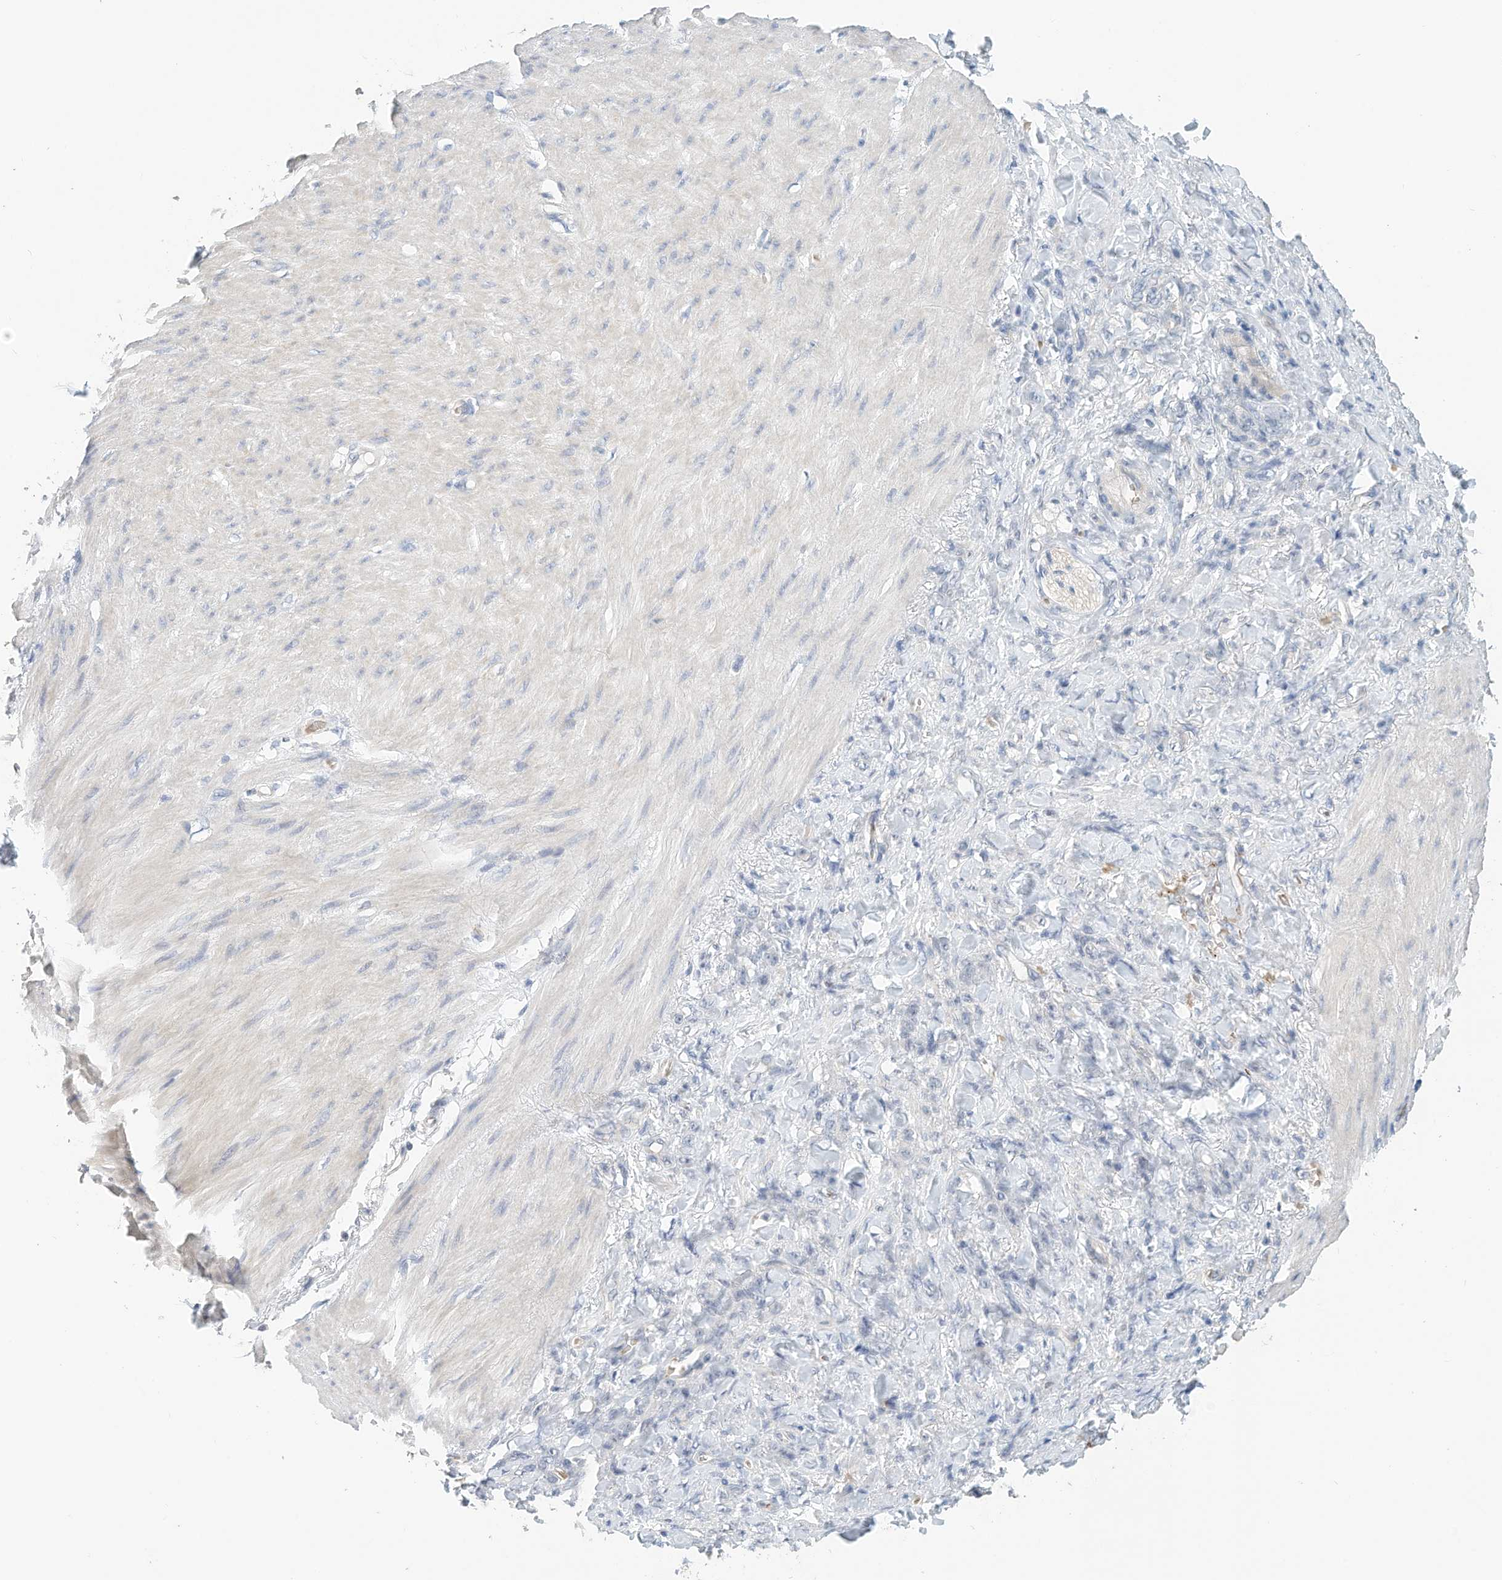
{"staining": {"intensity": "negative", "quantity": "none", "location": "none"}, "tissue": "stomach cancer", "cell_type": "Tumor cells", "image_type": "cancer", "snomed": [{"axis": "morphology", "description": "Normal tissue, NOS"}, {"axis": "morphology", "description": "Adenocarcinoma, NOS"}, {"axis": "topography", "description": "Stomach"}], "caption": "Immunohistochemical staining of stomach adenocarcinoma exhibits no significant expression in tumor cells.", "gene": "RCAN3", "patient": {"sex": "male", "age": 82}}